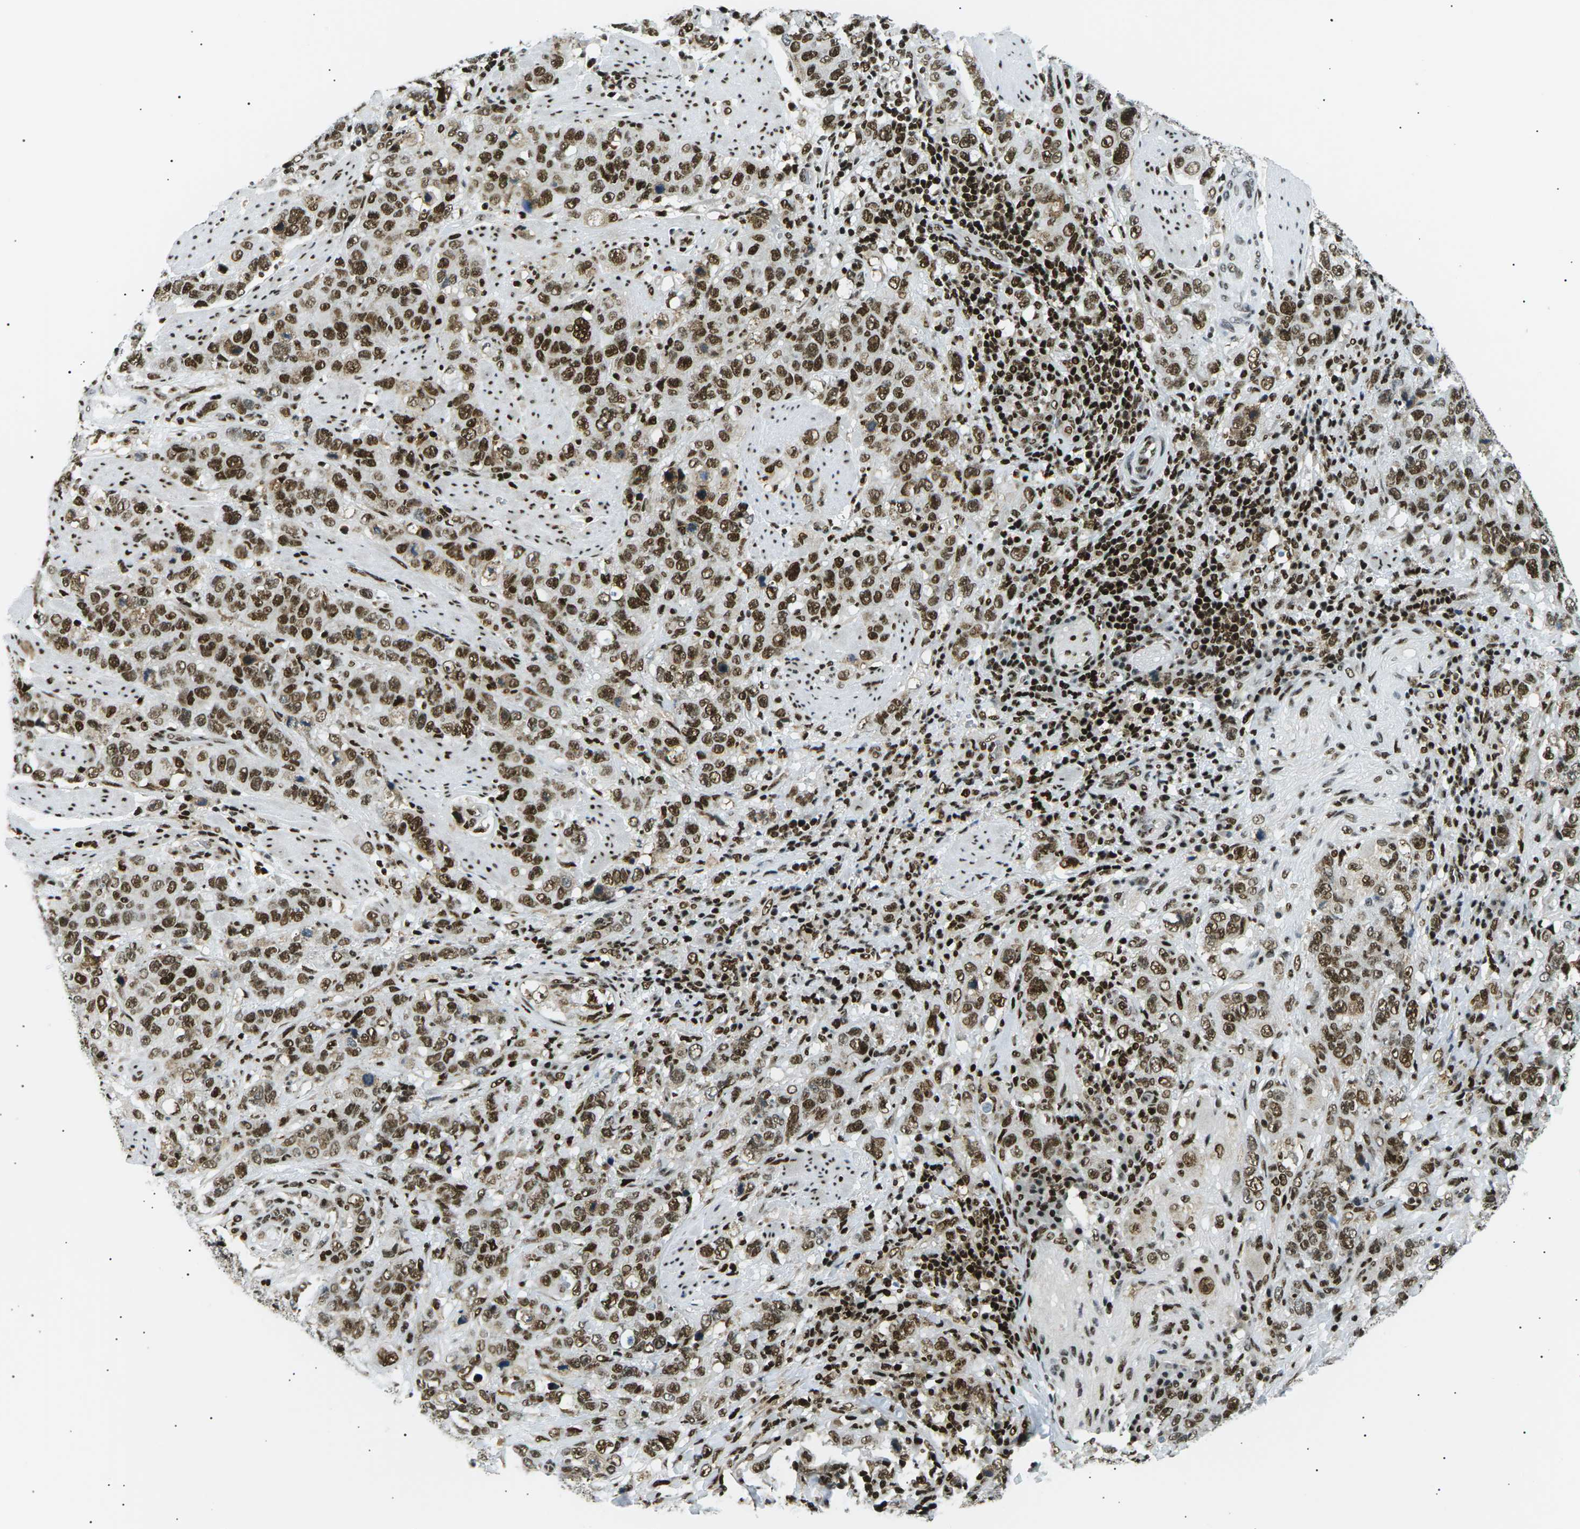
{"staining": {"intensity": "strong", "quantity": ">75%", "location": "nuclear"}, "tissue": "stomach cancer", "cell_type": "Tumor cells", "image_type": "cancer", "snomed": [{"axis": "morphology", "description": "Adenocarcinoma, NOS"}, {"axis": "topography", "description": "Stomach"}], "caption": "Adenocarcinoma (stomach) stained with immunohistochemistry (IHC) reveals strong nuclear expression in approximately >75% of tumor cells.", "gene": "RPA2", "patient": {"sex": "male", "age": 48}}